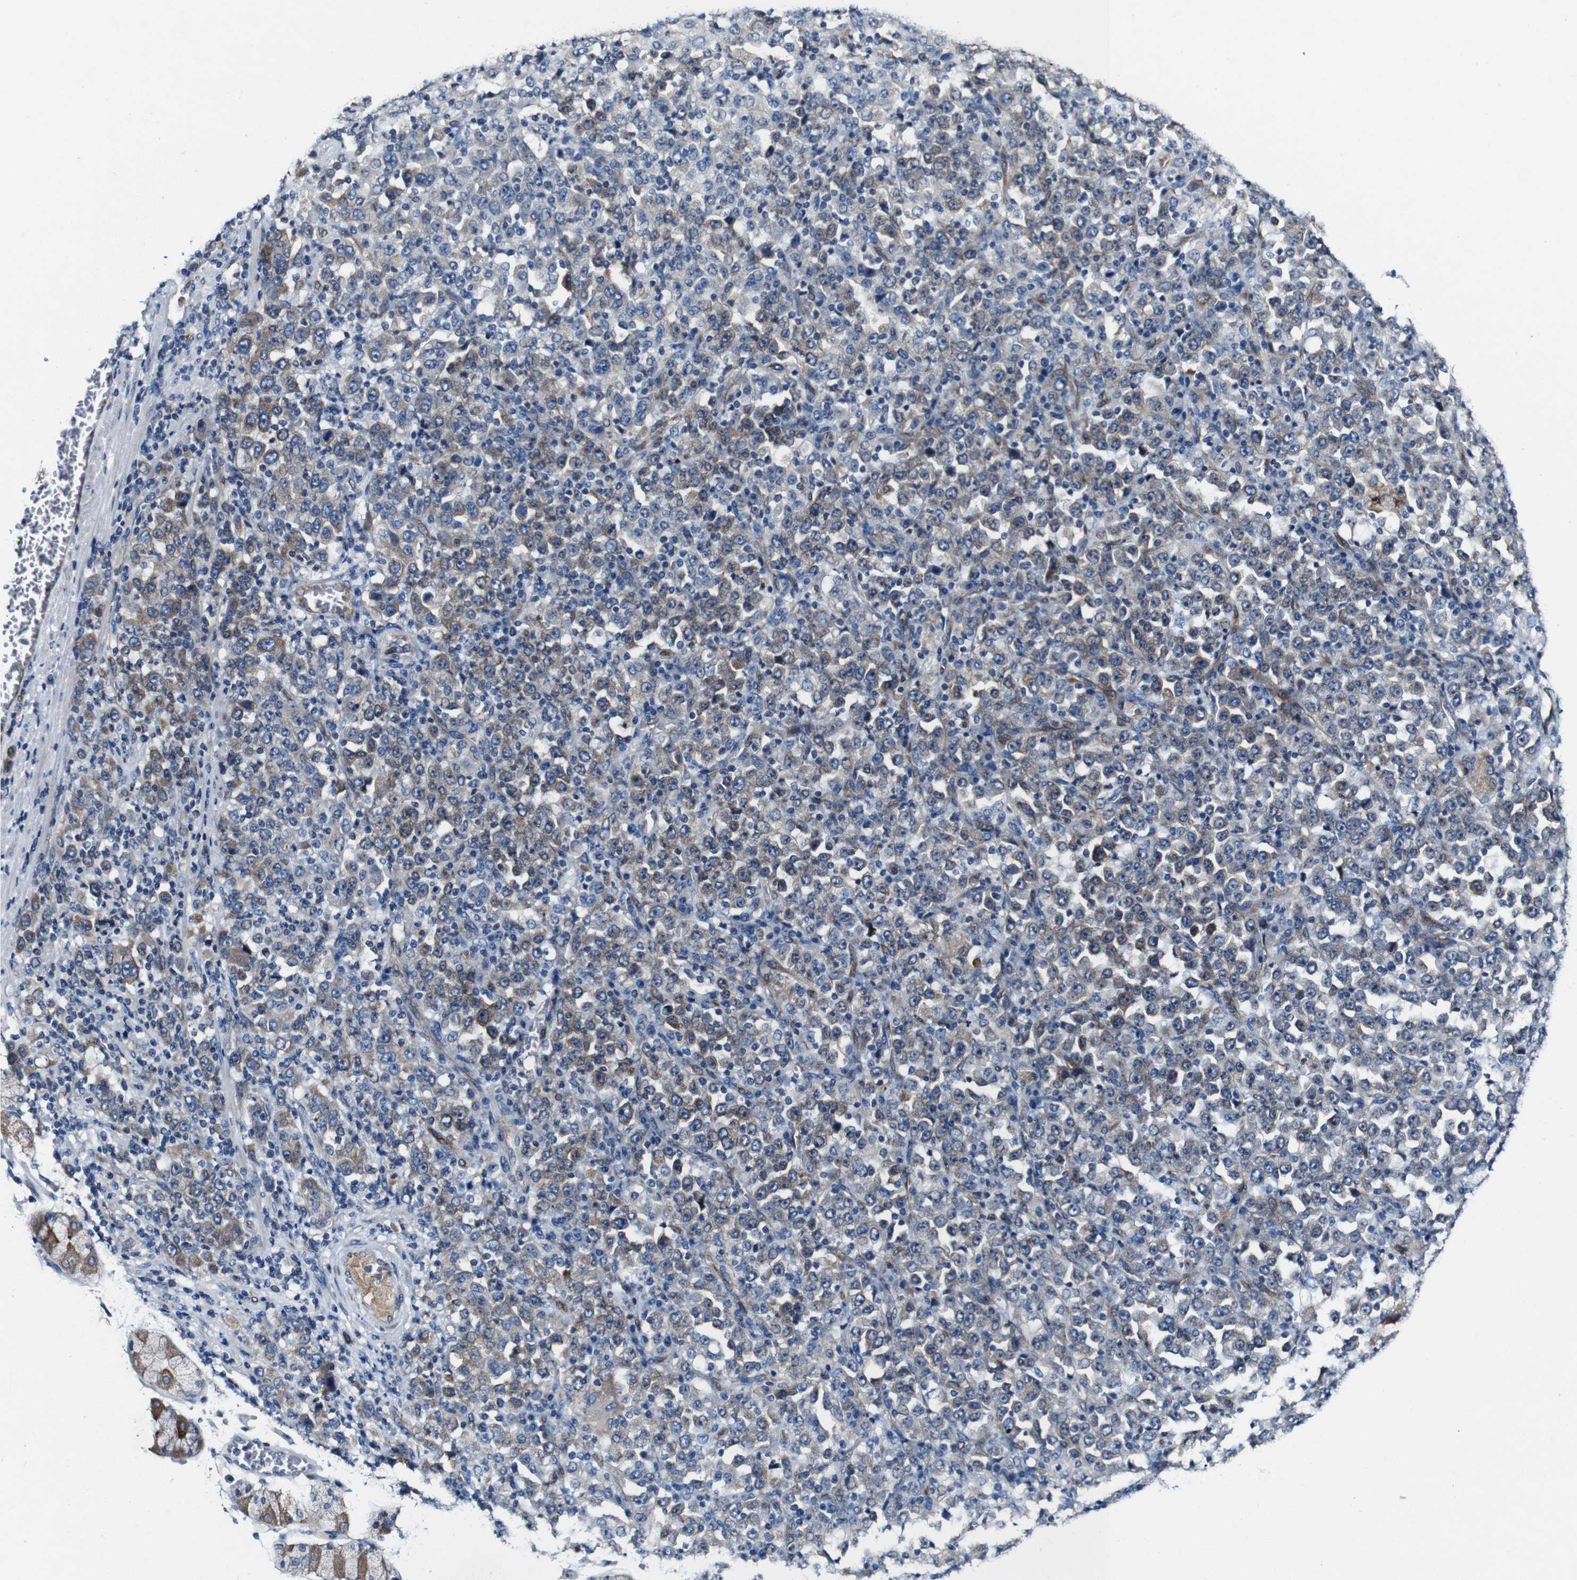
{"staining": {"intensity": "weak", "quantity": "25%-75%", "location": "cytoplasmic/membranous"}, "tissue": "stomach cancer", "cell_type": "Tumor cells", "image_type": "cancer", "snomed": [{"axis": "morphology", "description": "Normal tissue, NOS"}, {"axis": "morphology", "description": "Adenocarcinoma, NOS"}, {"axis": "topography", "description": "Stomach, upper"}, {"axis": "topography", "description": "Stomach"}], "caption": "Immunohistochemistry image of neoplastic tissue: human stomach cancer (adenocarcinoma) stained using immunohistochemistry (IHC) demonstrates low levels of weak protein expression localized specifically in the cytoplasmic/membranous of tumor cells, appearing as a cytoplasmic/membranous brown color.", "gene": "GRAMD1A", "patient": {"sex": "male", "age": 59}}